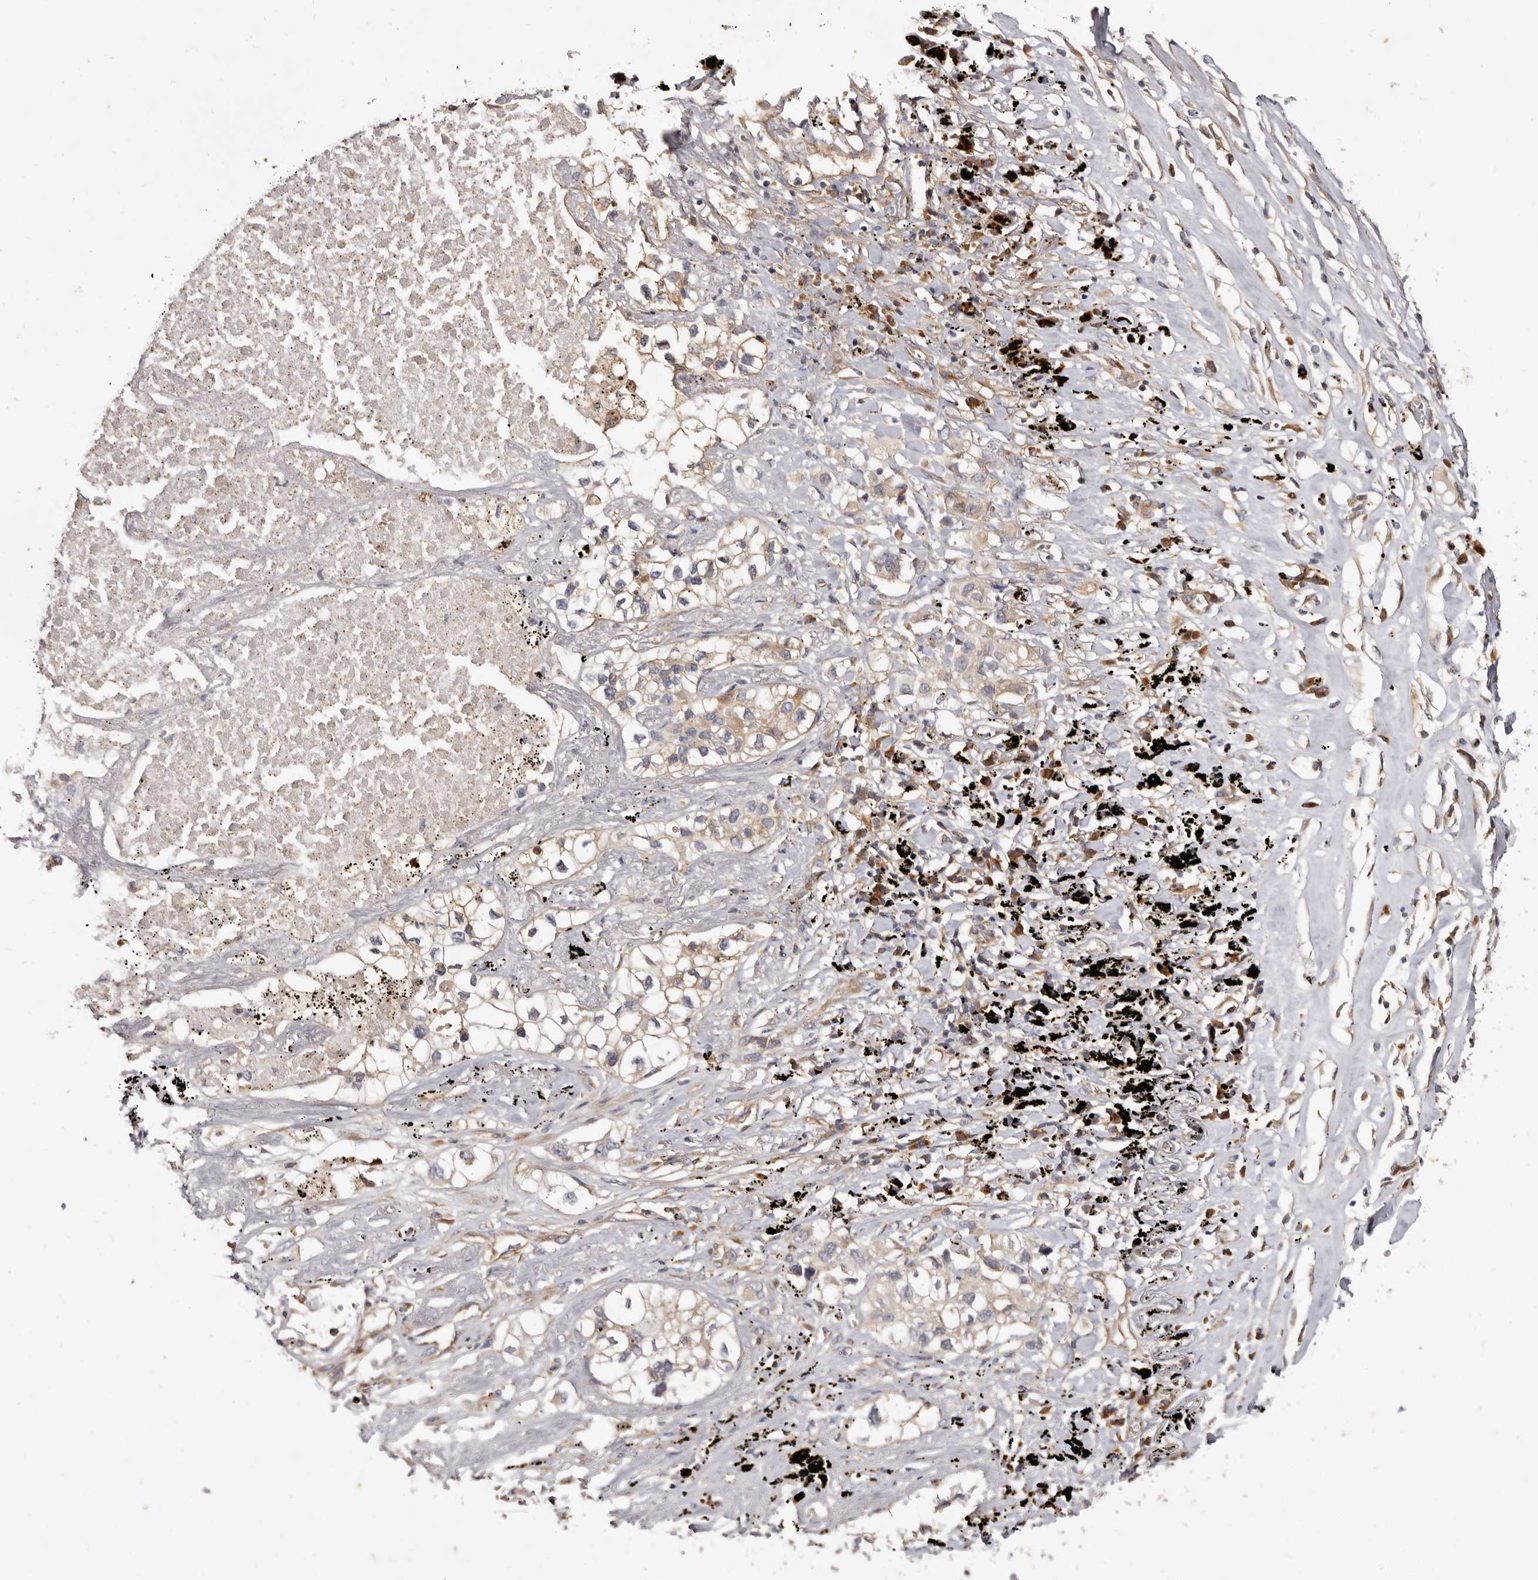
{"staining": {"intensity": "weak", "quantity": "25%-75%", "location": "cytoplasmic/membranous"}, "tissue": "lung cancer", "cell_type": "Tumor cells", "image_type": "cancer", "snomed": [{"axis": "morphology", "description": "Adenocarcinoma, NOS"}, {"axis": "topography", "description": "Lung"}], "caption": "A histopathology image of adenocarcinoma (lung) stained for a protein exhibits weak cytoplasmic/membranous brown staining in tumor cells.", "gene": "ADAMTS20", "patient": {"sex": "male", "age": 63}}